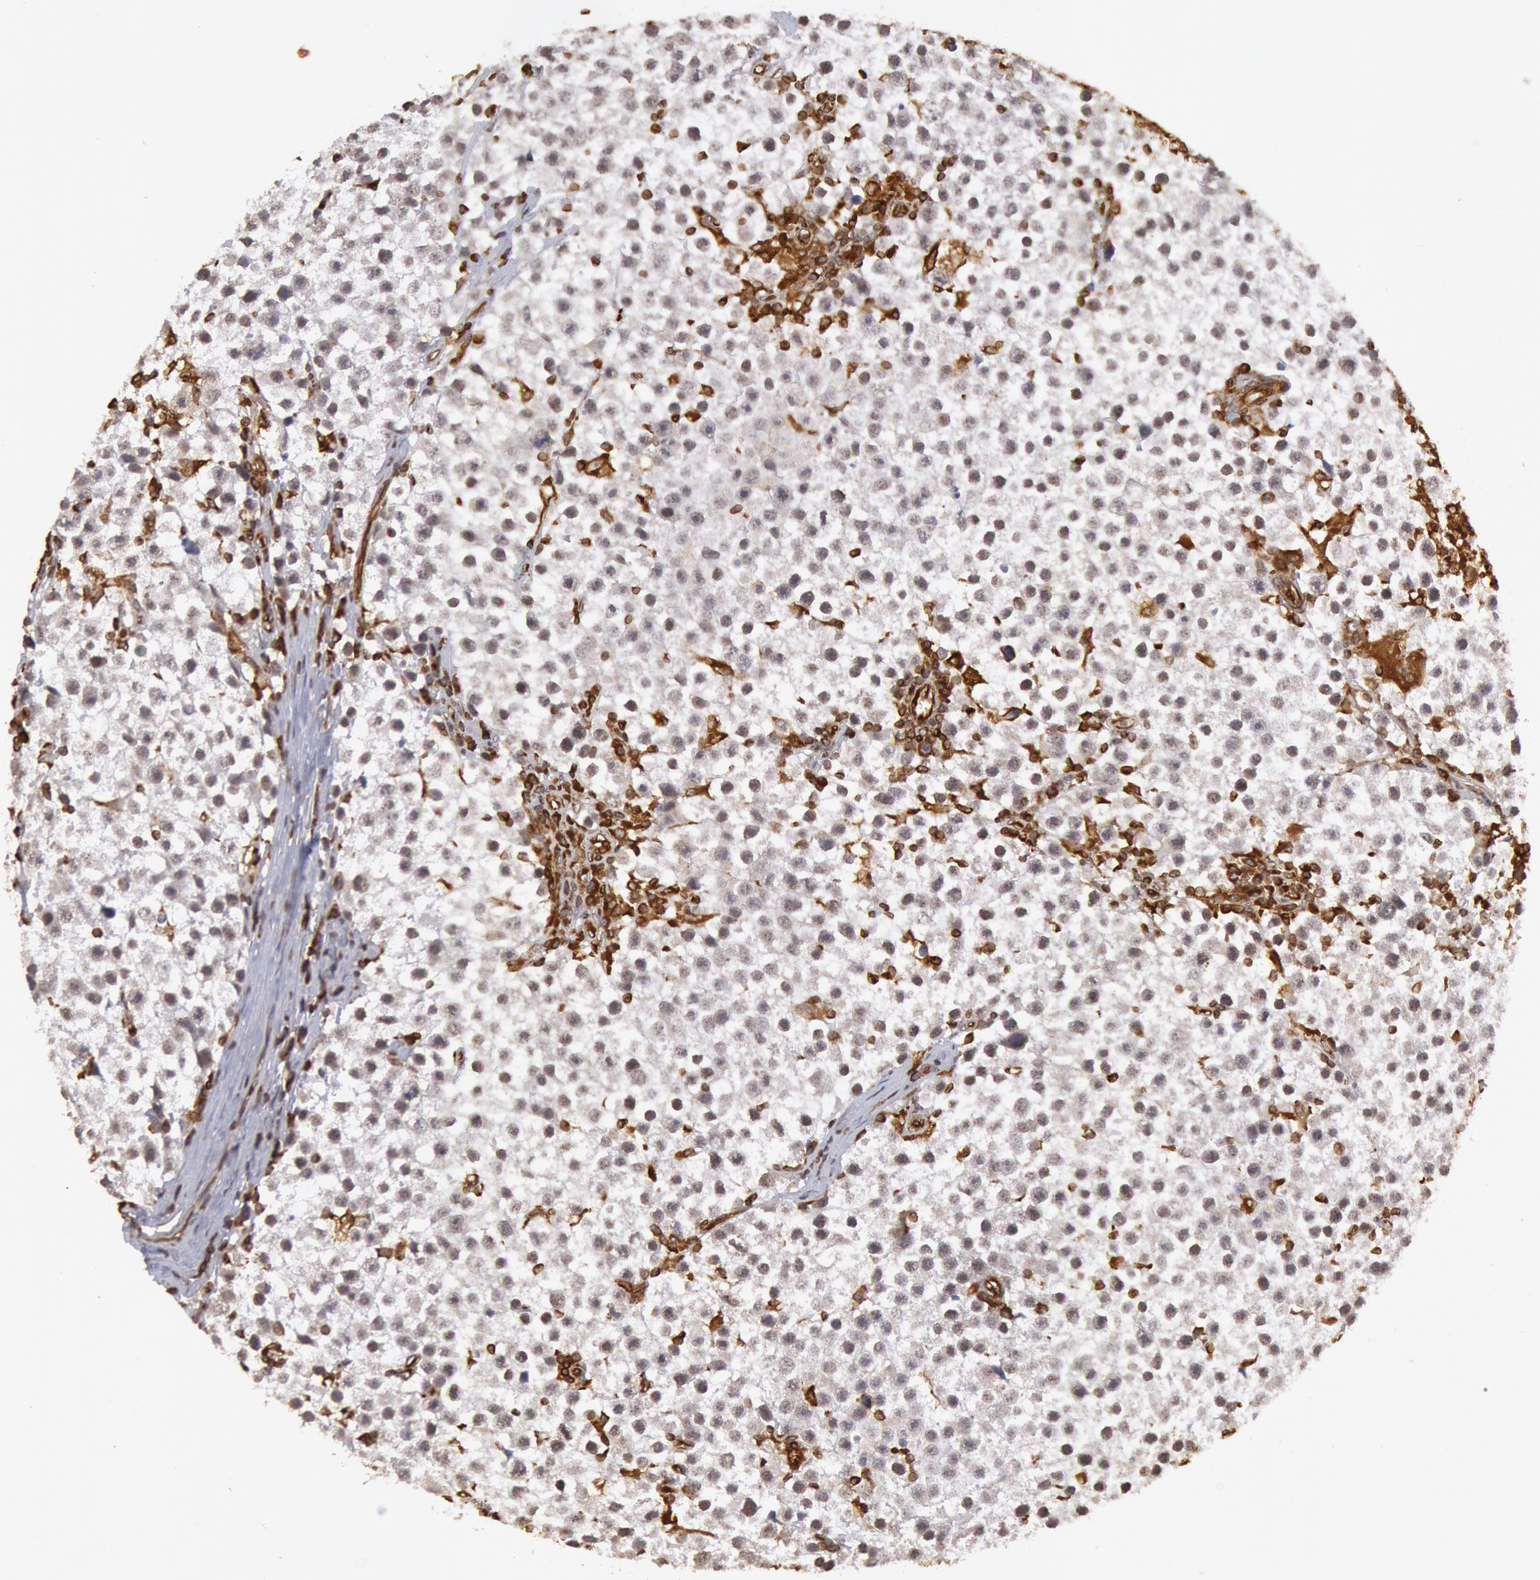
{"staining": {"intensity": "negative", "quantity": "none", "location": "none"}, "tissue": "testis cancer", "cell_type": "Tumor cells", "image_type": "cancer", "snomed": [{"axis": "morphology", "description": "Seminoma, NOS"}, {"axis": "topography", "description": "Testis"}], "caption": "A micrograph of testis cancer stained for a protein shows no brown staining in tumor cells.", "gene": "TAP2", "patient": {"sex": "male", "age": 35}}